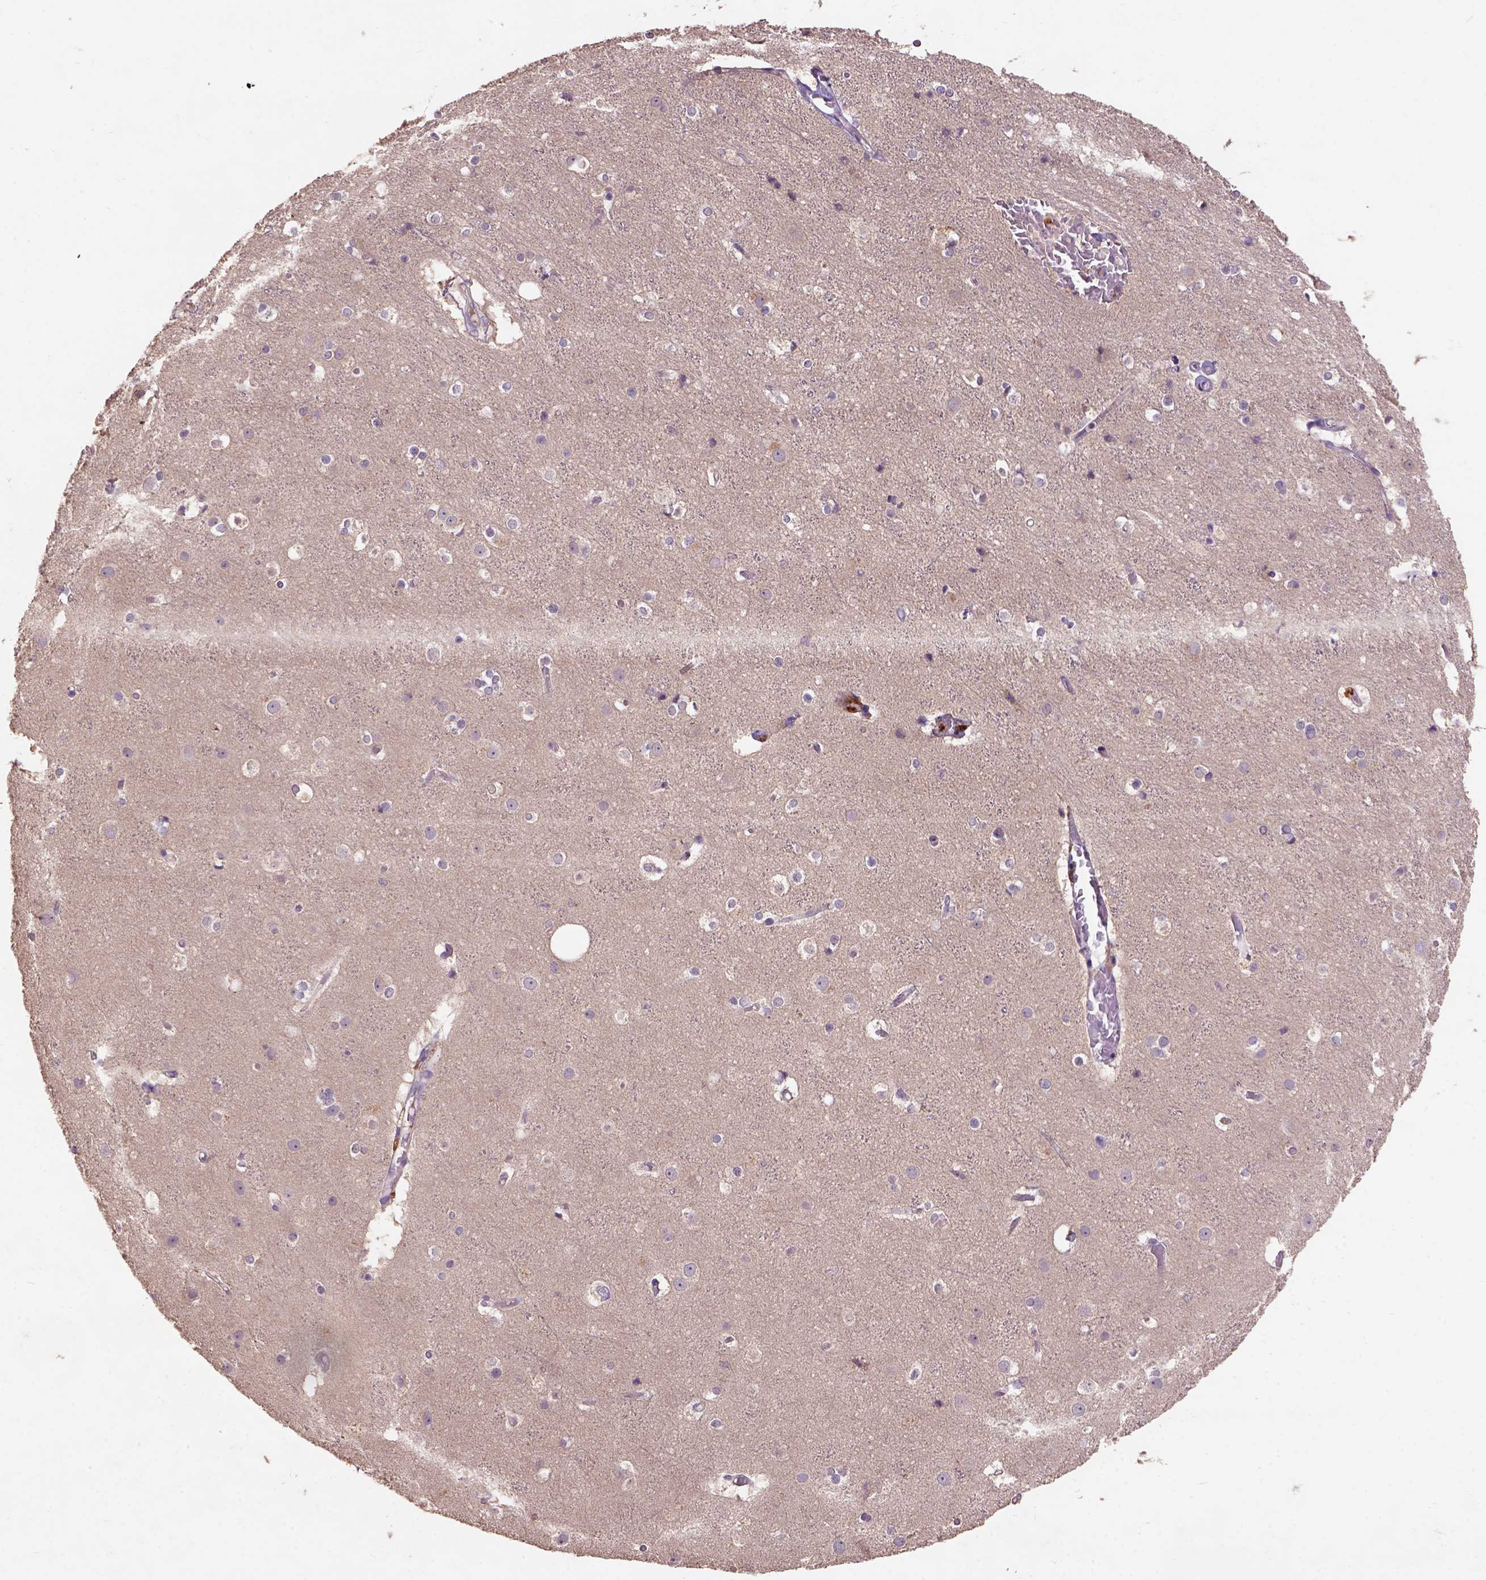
{"staining": {"intensity": "negative", "quantity": "none", "location": "none"}, "tissue": "cerebral cortex", "cell_type": "Endothelial cells", "image_type": "normal", "snomed": [{"axis": "morphology", "description": "Normal tissue, NOS"}, {"axis": "topography", "description": "Cerebral cortex"}], "caption": "Normal cerebral cortex was stained to show a protein in brown. There is no significant positivity in endothelial cells. (Brightfield microscopy of DAB immunohistochemistry at high magnification).", "gene": "KBTBD8", "patient": {"sex": "female", "age": 52}}